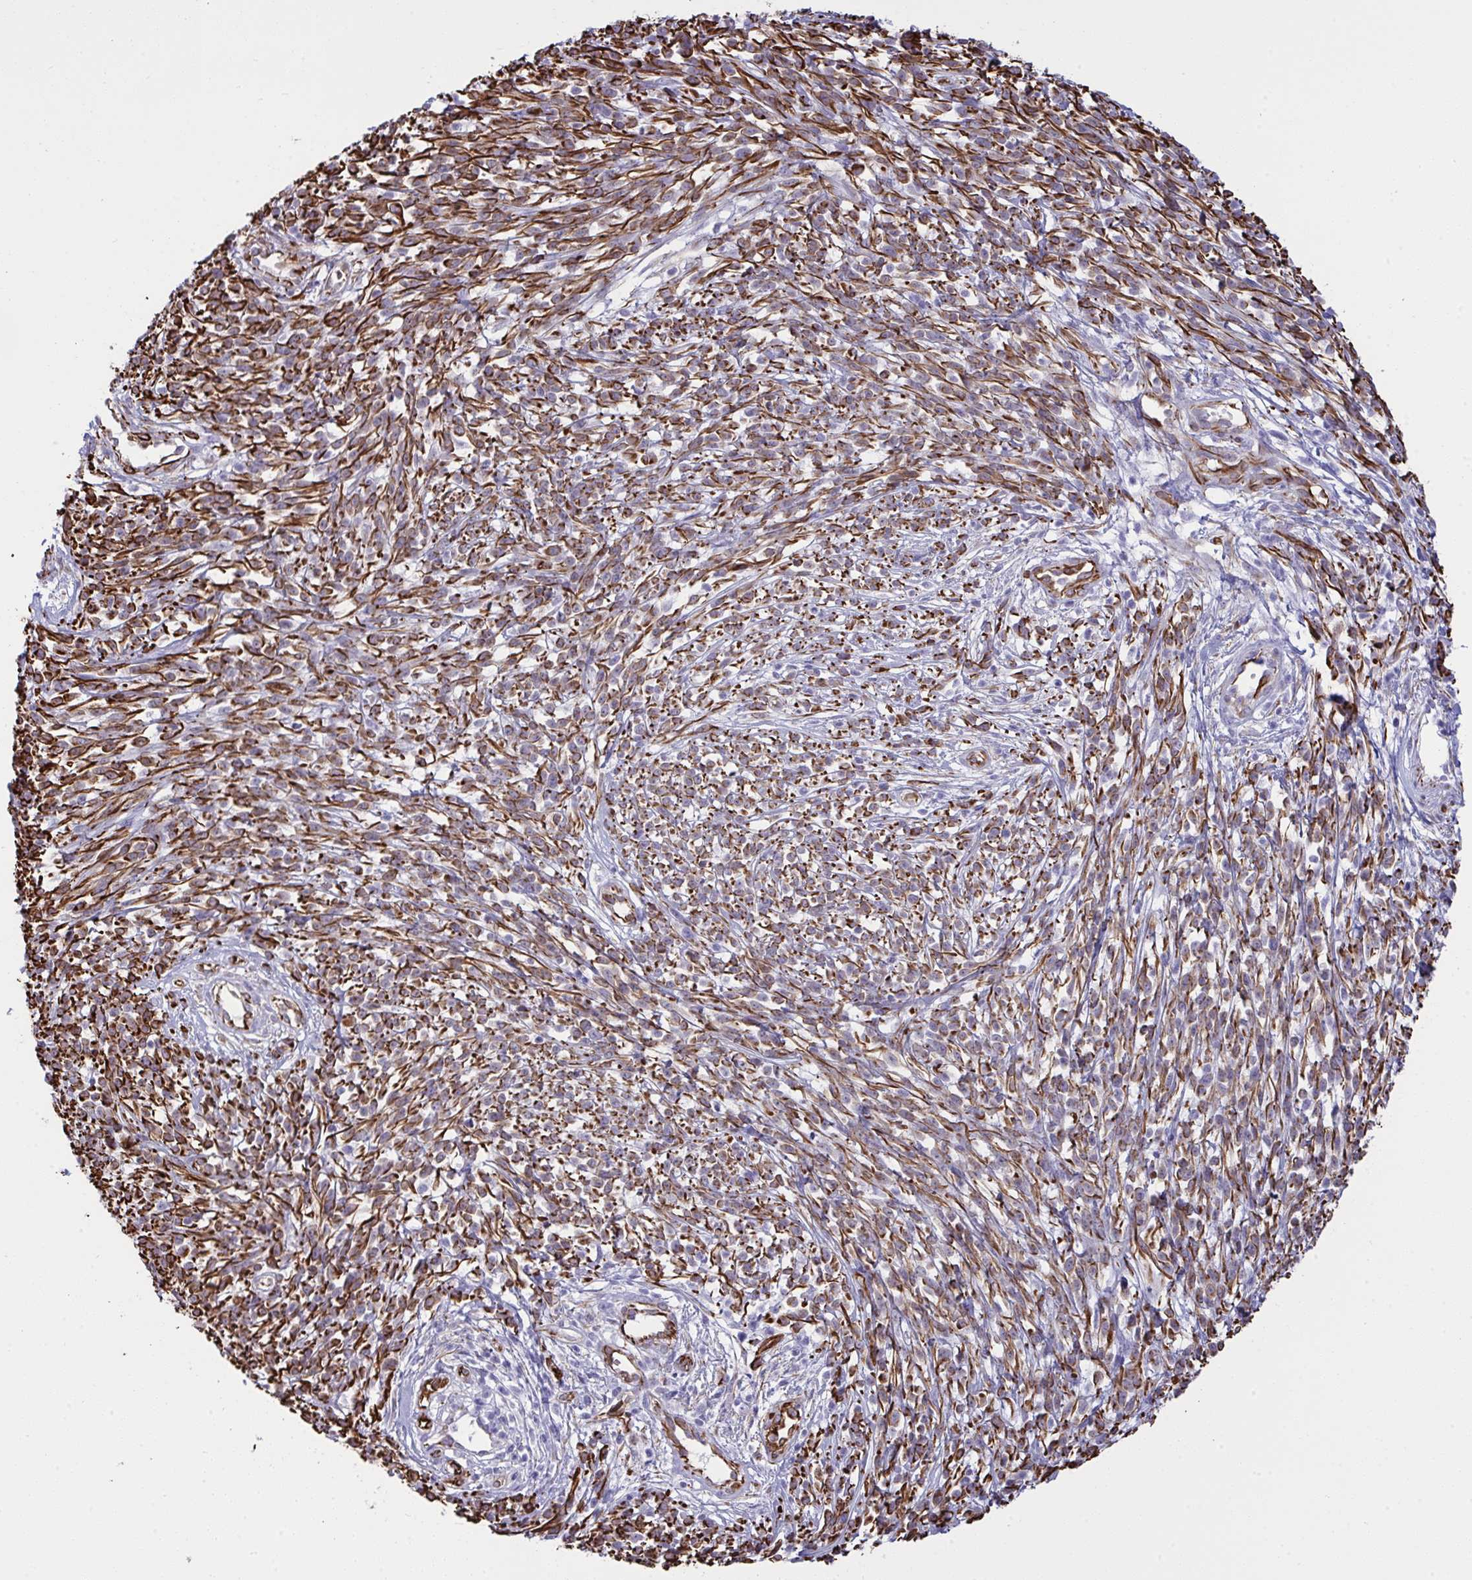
{"staining": {"intensity": "strong", "quantity": ">75%", "location": "cytoplasmic/membranous"}, "tissue": "melanoma", "cell_type": "Tumor cells", "image_type": "cancer", "snomed": [{"axis": "morphology", "description": "Malignant melanoma, NOS"}, {"axis": "topography", "description": "Skin"}, {"axis": "topography", "description": "Skin of trunk"}], "caption": "Melanoma was stained to show a protein in brown. There is high levels of strong cytoplasmic/membranous staining in approximately >75% of tumor cells.", "gene": "SLC35B1", "patient": {"sex": "male", "age": 74}}